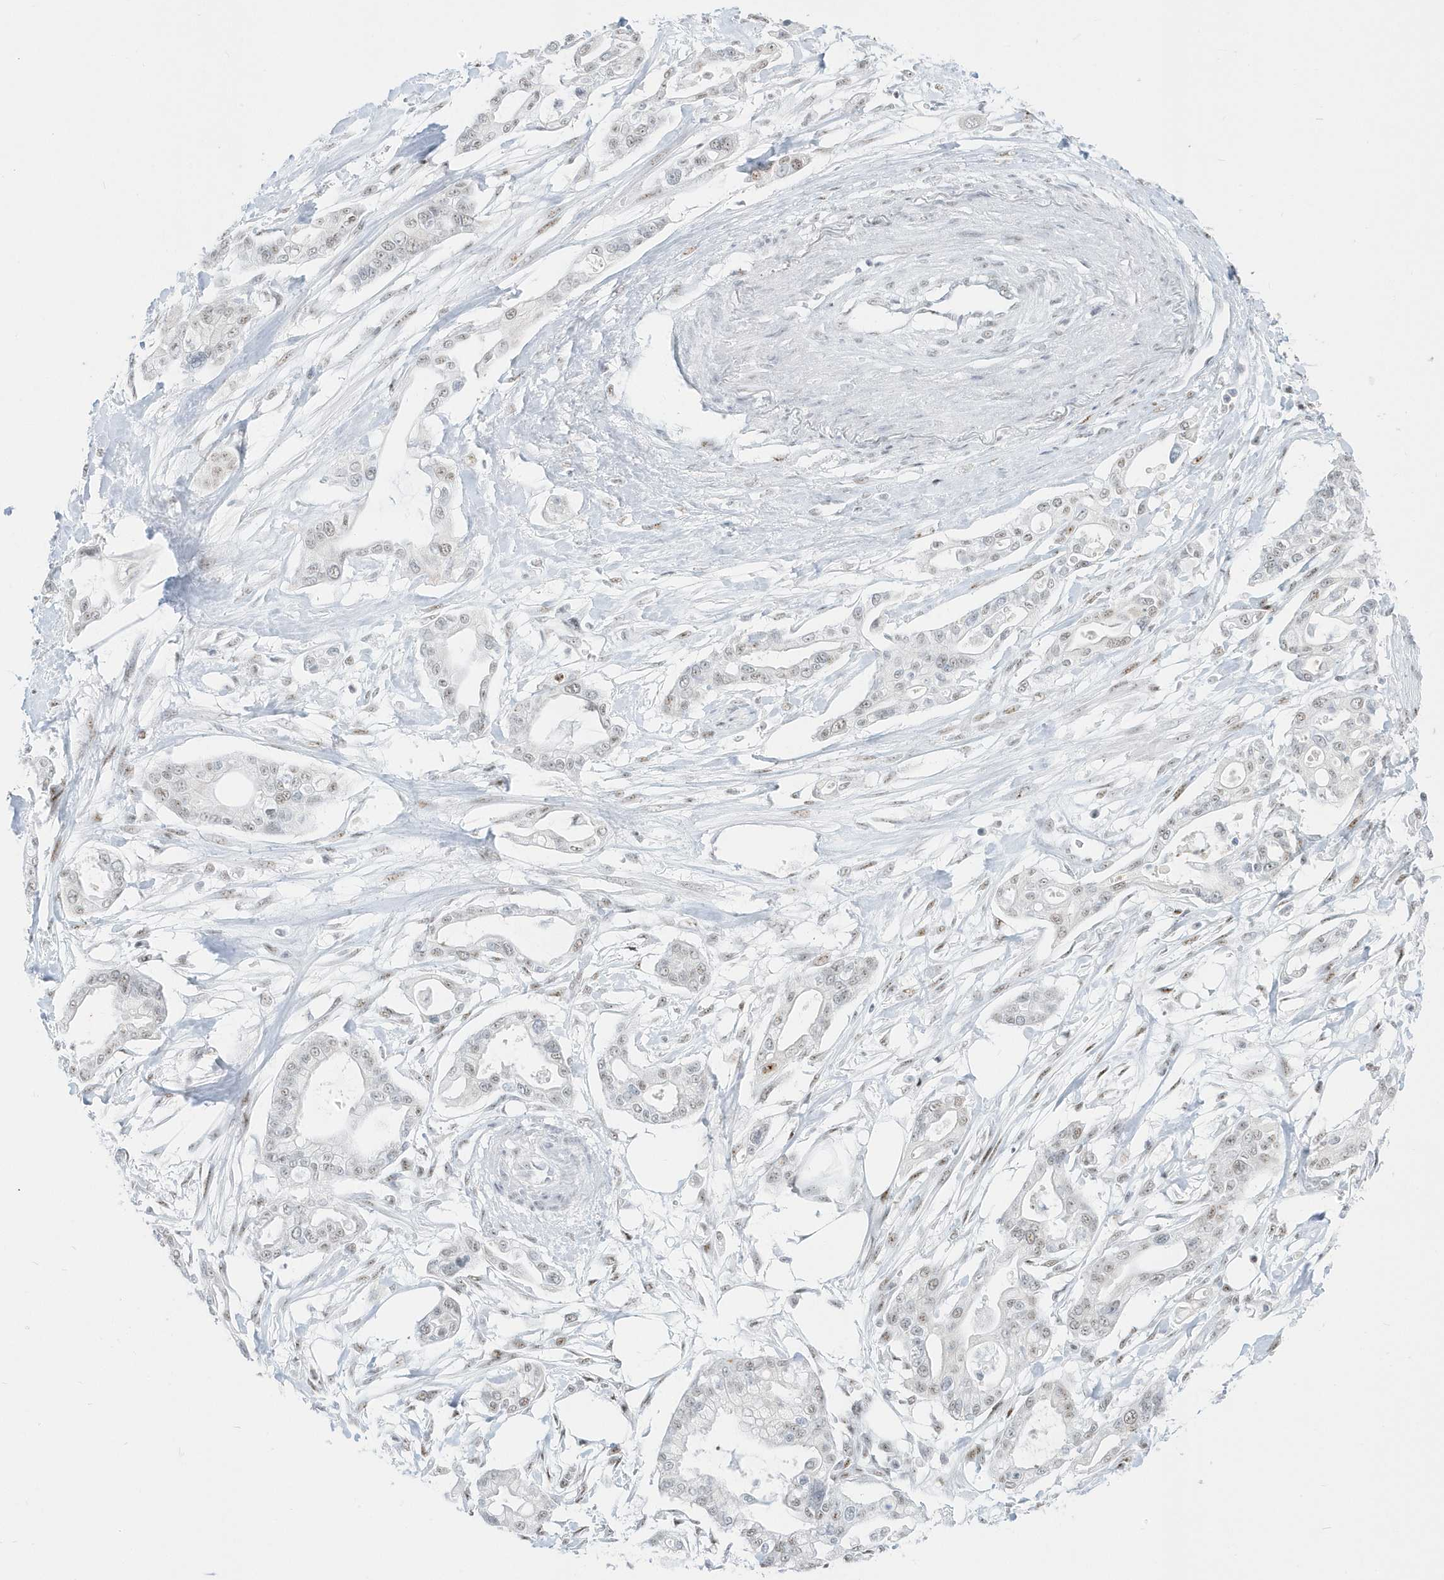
{"staining": {"intensity": "negative", "quantity": "none", "location": "none"}, "tissue": "pancreatic cancer", "cell_type": "Tumor cells", "image_type": "cancer", "snomed": [{"axis": "morphology", "description": "Adenocarcinoma, NOS"}, {"axis": "topography", "description": "Pancreas"}], "caption": "IHC of human pancreatic cancer displays no staining in tumor cells.", "gene": "PLEKHN1", "patient": {"sex": "male", "age": 68}}